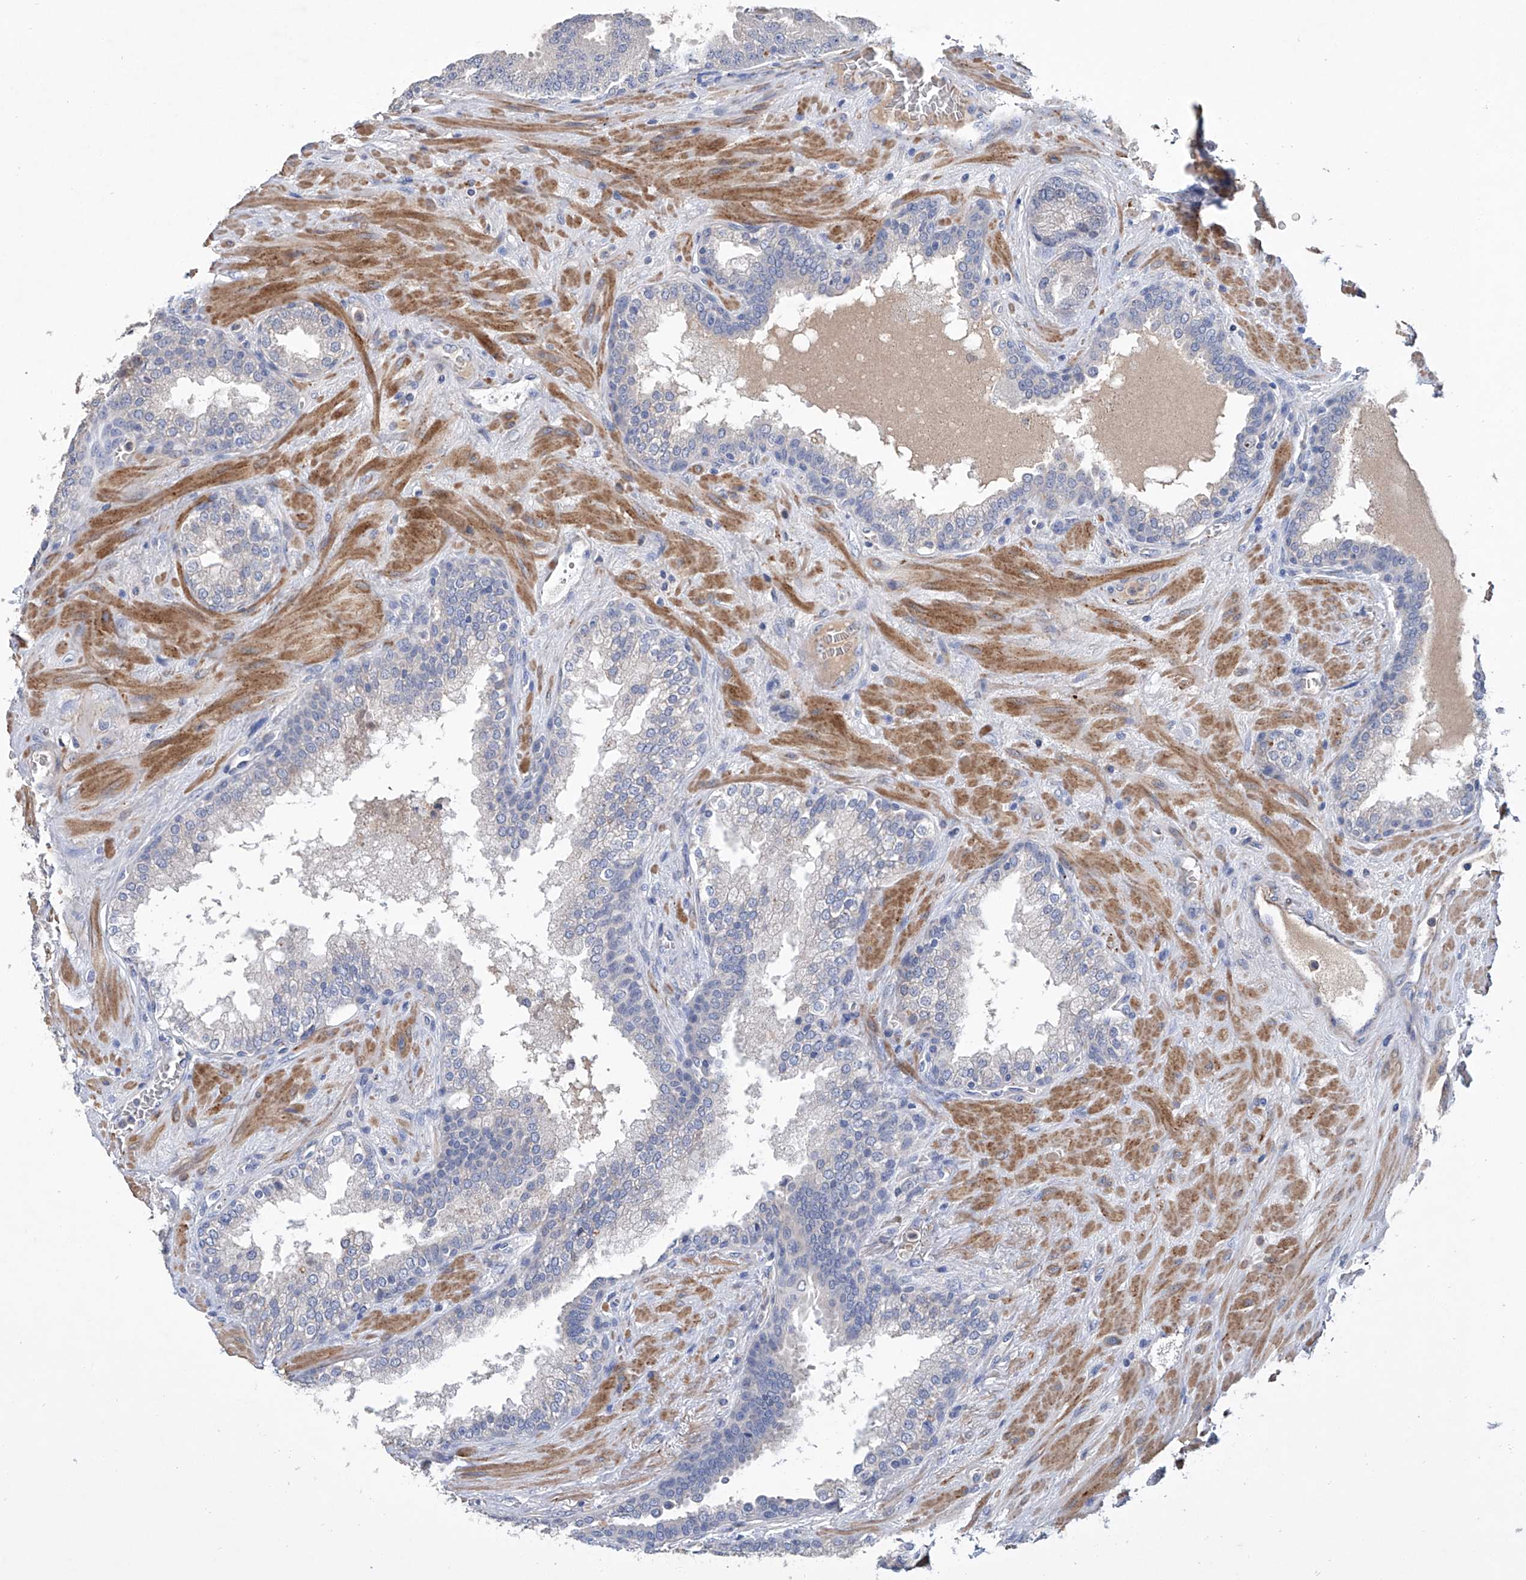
{"staining": {"intensity": "negative", "quantity": "none", "location": "none"}, "tissue": "prostate cancer", "cell_type": "Tumor cells", "image_type": "cancer", "snomed": [{"axis": "morphology", "description": "Adenocarcinoma, Low grade"}, {"axis": "topography", "description": "Prostate"}], "caption": "Prostate cancer was stained to show a protein in brown. There is no significant positivity in tumor cells. Brightfield microscopy of immunohistochemistry stained with DAB (brown) and hematoxylin (blue), captured at high magnification.", "gene": "GPT", "patient": {"sex": "male", "age": 67}}